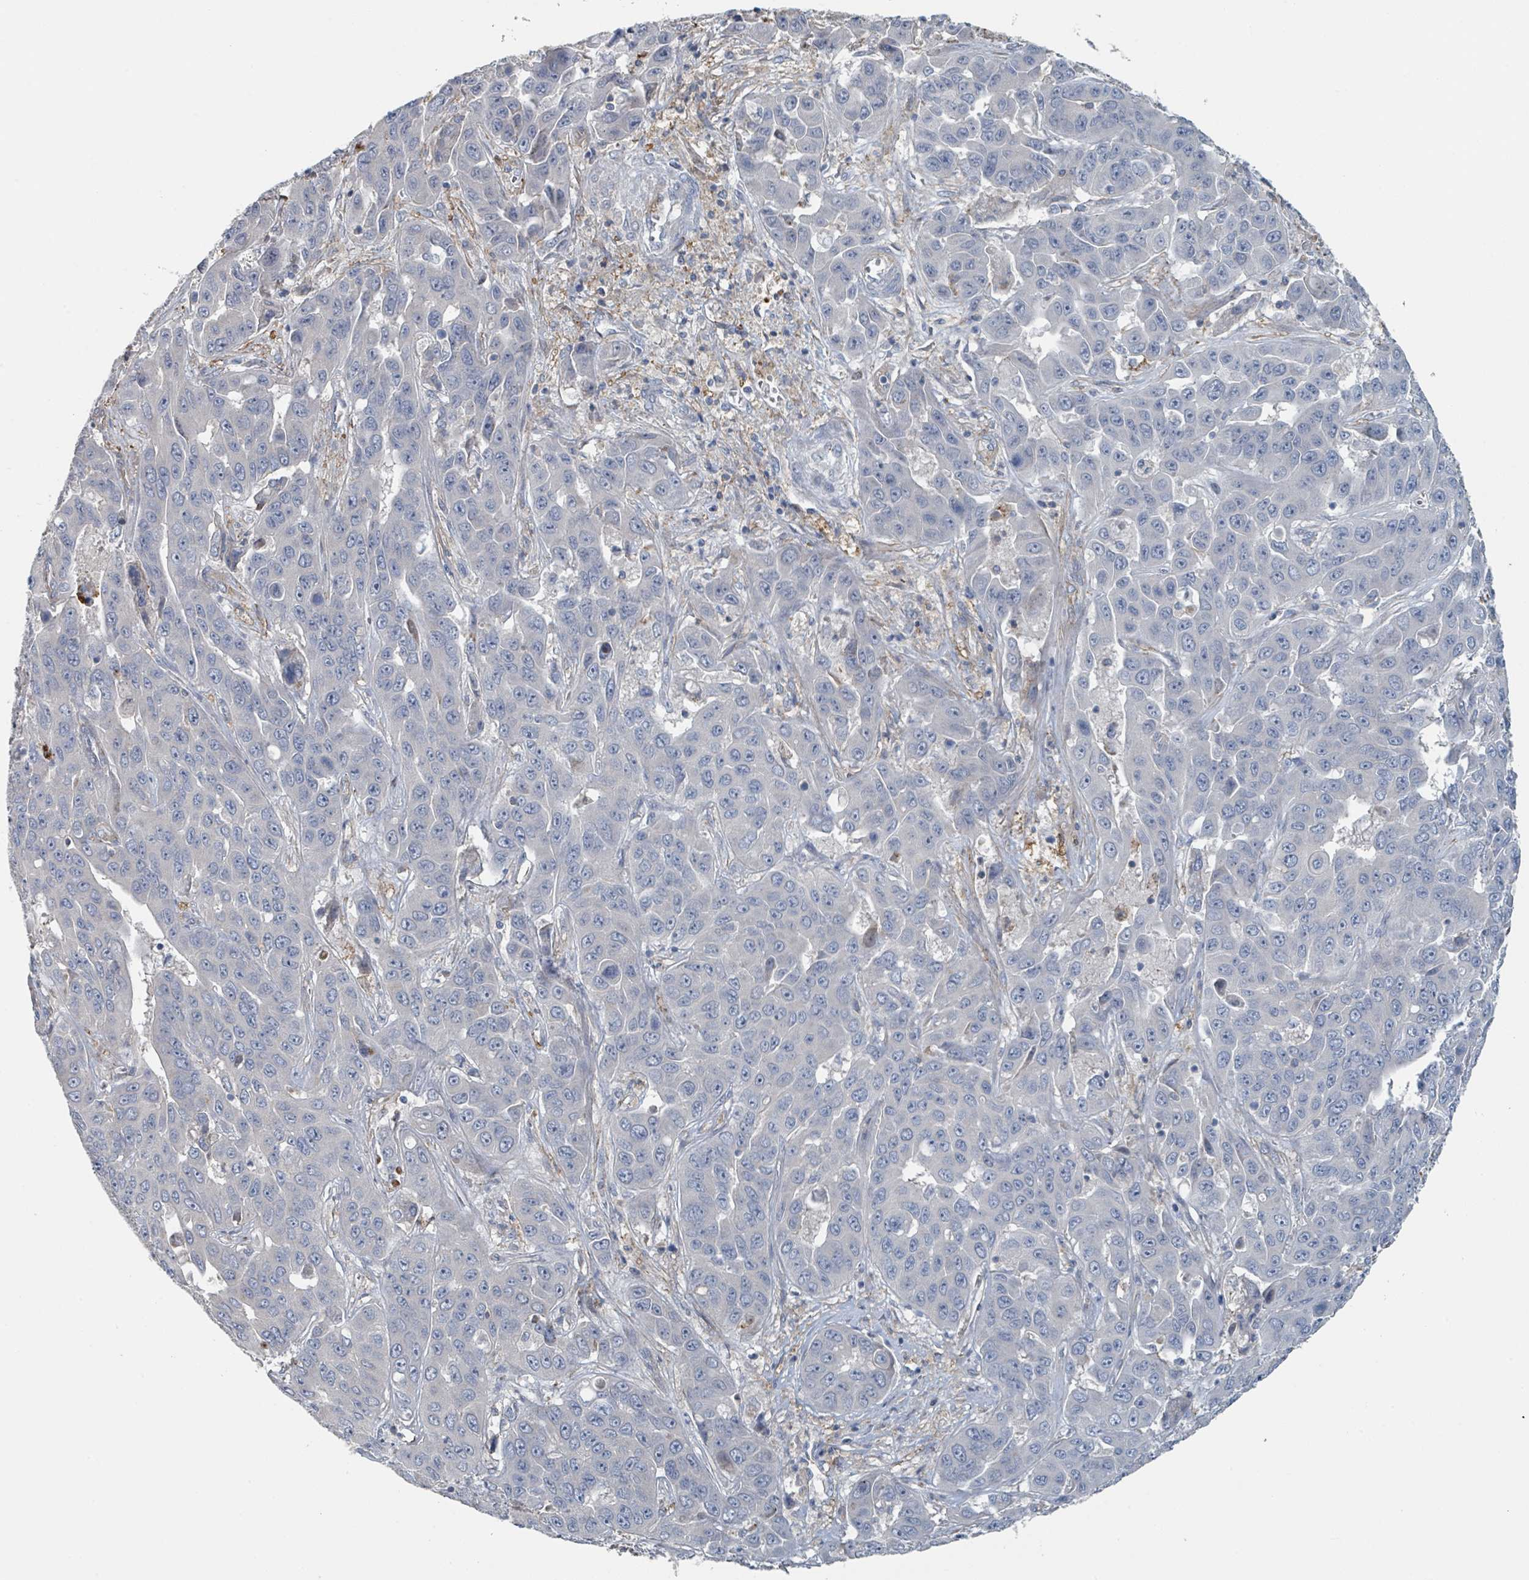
{"staining": {"intensity": "negative", "quantity": "none", "location": "none"}, "tissue": "liver cancer", "cell_type": "Tumor cells", "image_type": "cancer", "snomed": [{"axis": "morphology", "description": "Cholangiocarcinoma"}, {"axis": "topography", "description": "Liver"}], "caption": "DAB immunohistochemical staining of liver cholangiocarcinoma displays no significant positivity in tumor cells.", "gene": "LRRC42", "patient": {"sex": "female", "age": 52}}